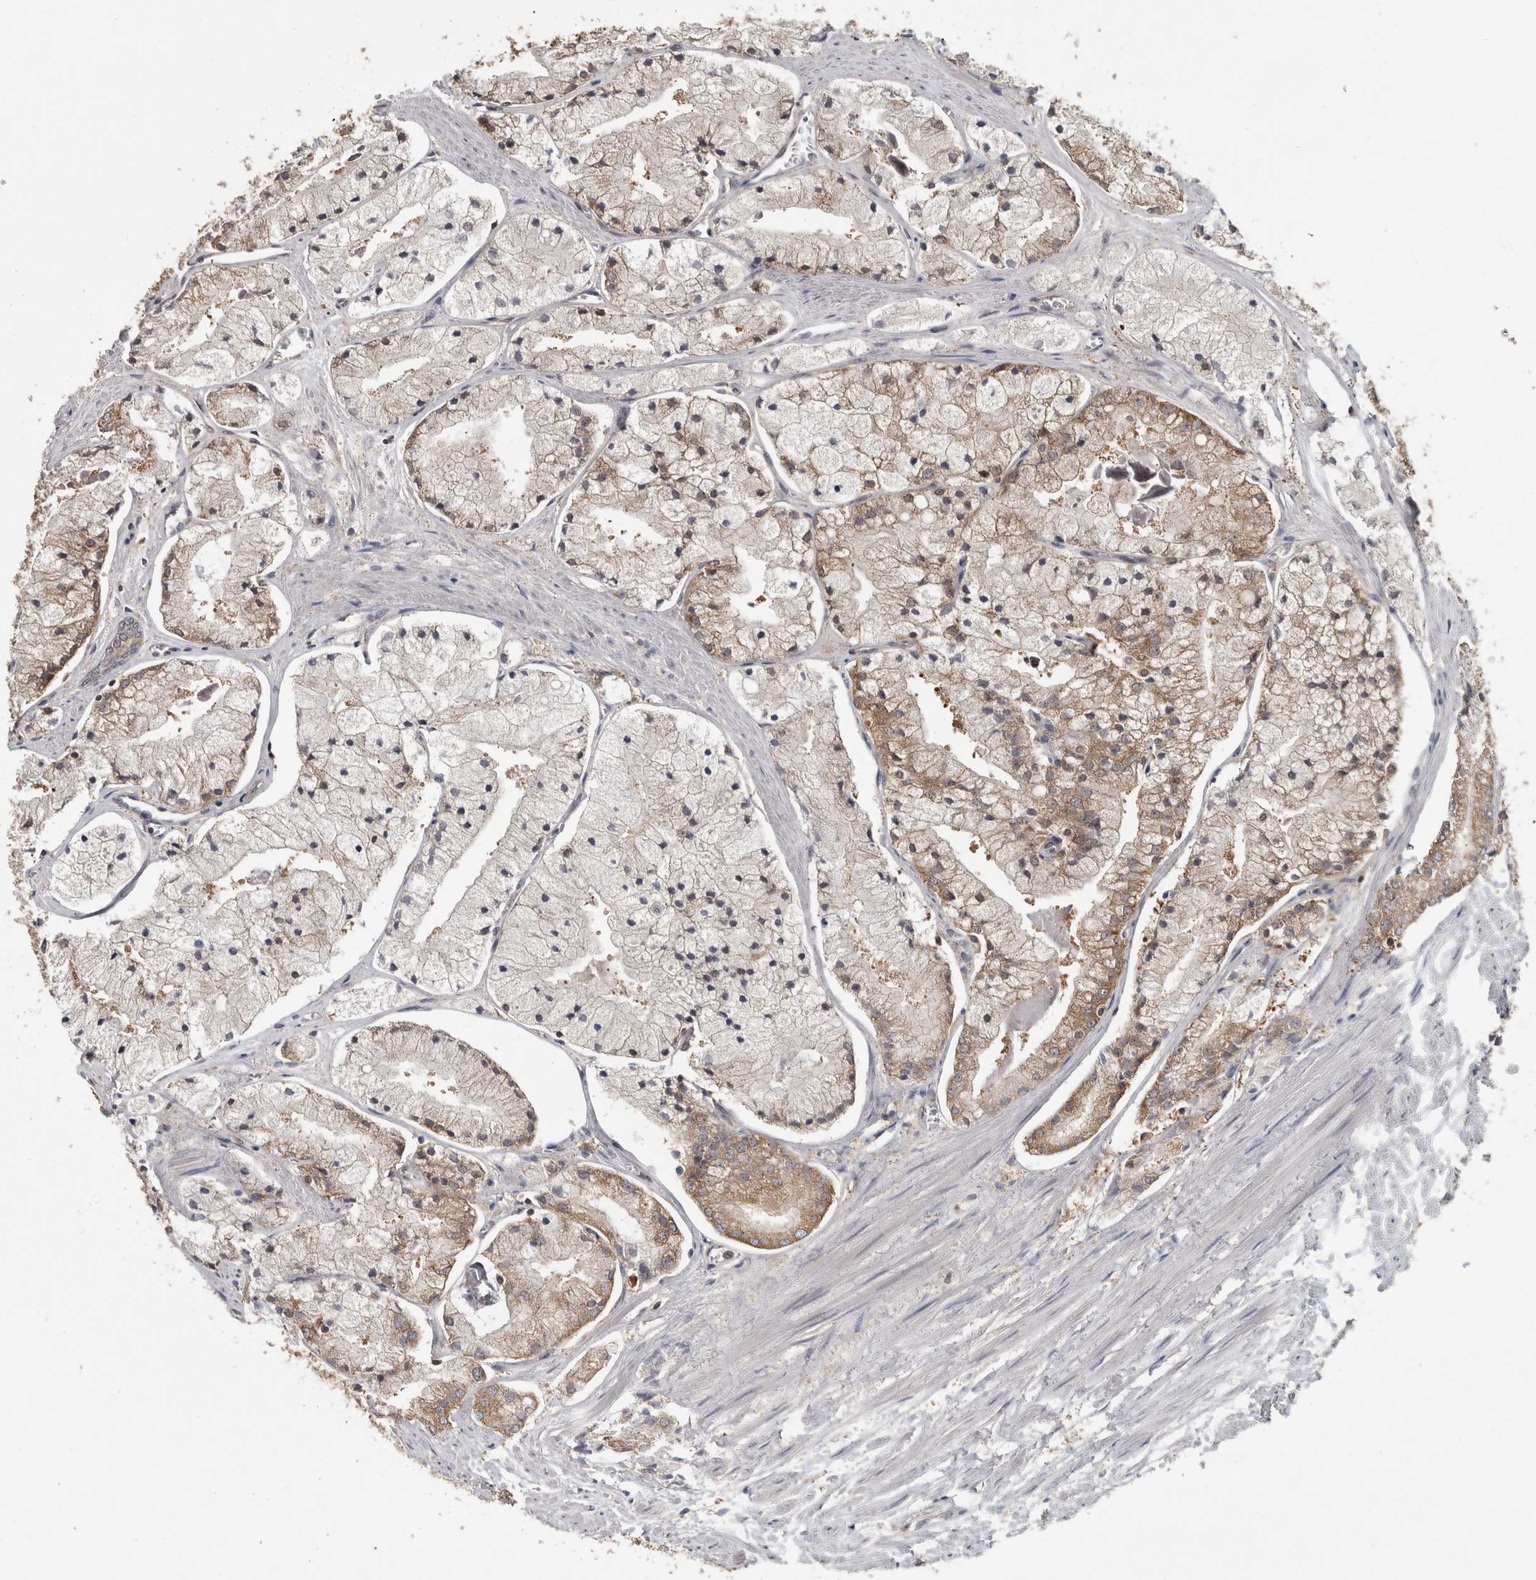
{"staining": {"intensity": "weak", "quantity": "<25%", "location": "cytoplasmic/membranous"}, "tissue": "prostate cancer", "cell_type": "Tumor cells", "image_type": "cancer", "snomed": [{"axis": "morphology", "description": "Adenocarcinoma, High grade"}, {"axis": "topography", "description": "Prostate"}], "caption": "The histopathology image reveals no staining of tumor cells in prostate adenocarcinoma (high-grade).", "gene": "ATXN2", "patient": {"sex": "male", "age": 50}}